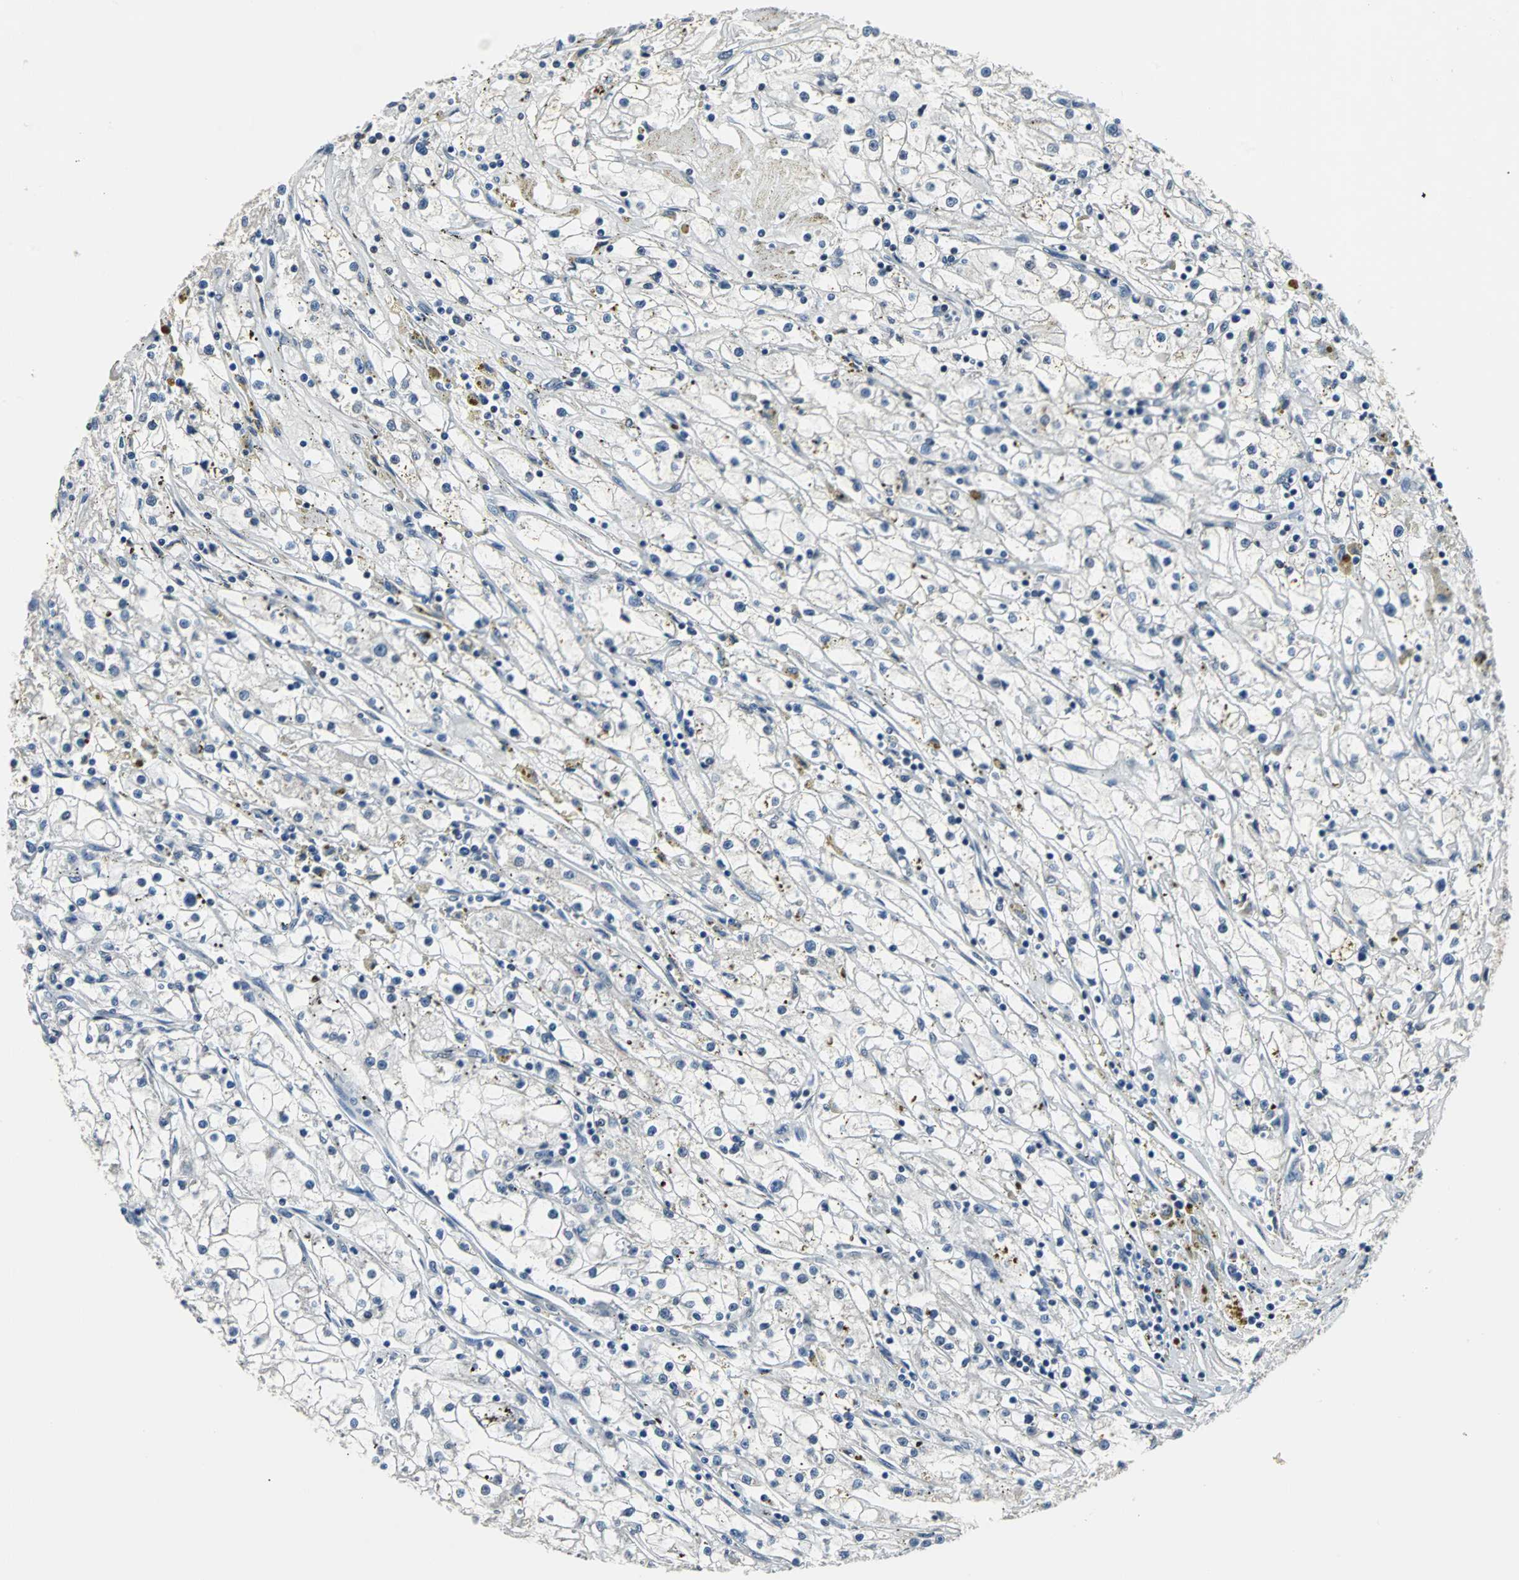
{"staining": {"intensity": "negative", "quantity": "none", "location": "none"}, "tissue": "renal cancer", "cell_type": "Tumor cells", "image_type": "cancer", "snomed": [{"axis": "morphology", "description": "Adenocarcinoma, NOS"}, {"axis": "topography", "description": "Kidney"}], "caption": "High power microscopy histopathology image of an IHC photomicrograph of renal cancer, revealing no significant expression in tumor cells. The staining was performed using DAB (3,3'-diaminobenzidine) to visualize the protein expression in brown, while the nuclei were stained in blue with hematoxylin (Magnification: 20x).", "gene": "USP28", "patient": {"sex": "male", "age": 56}}